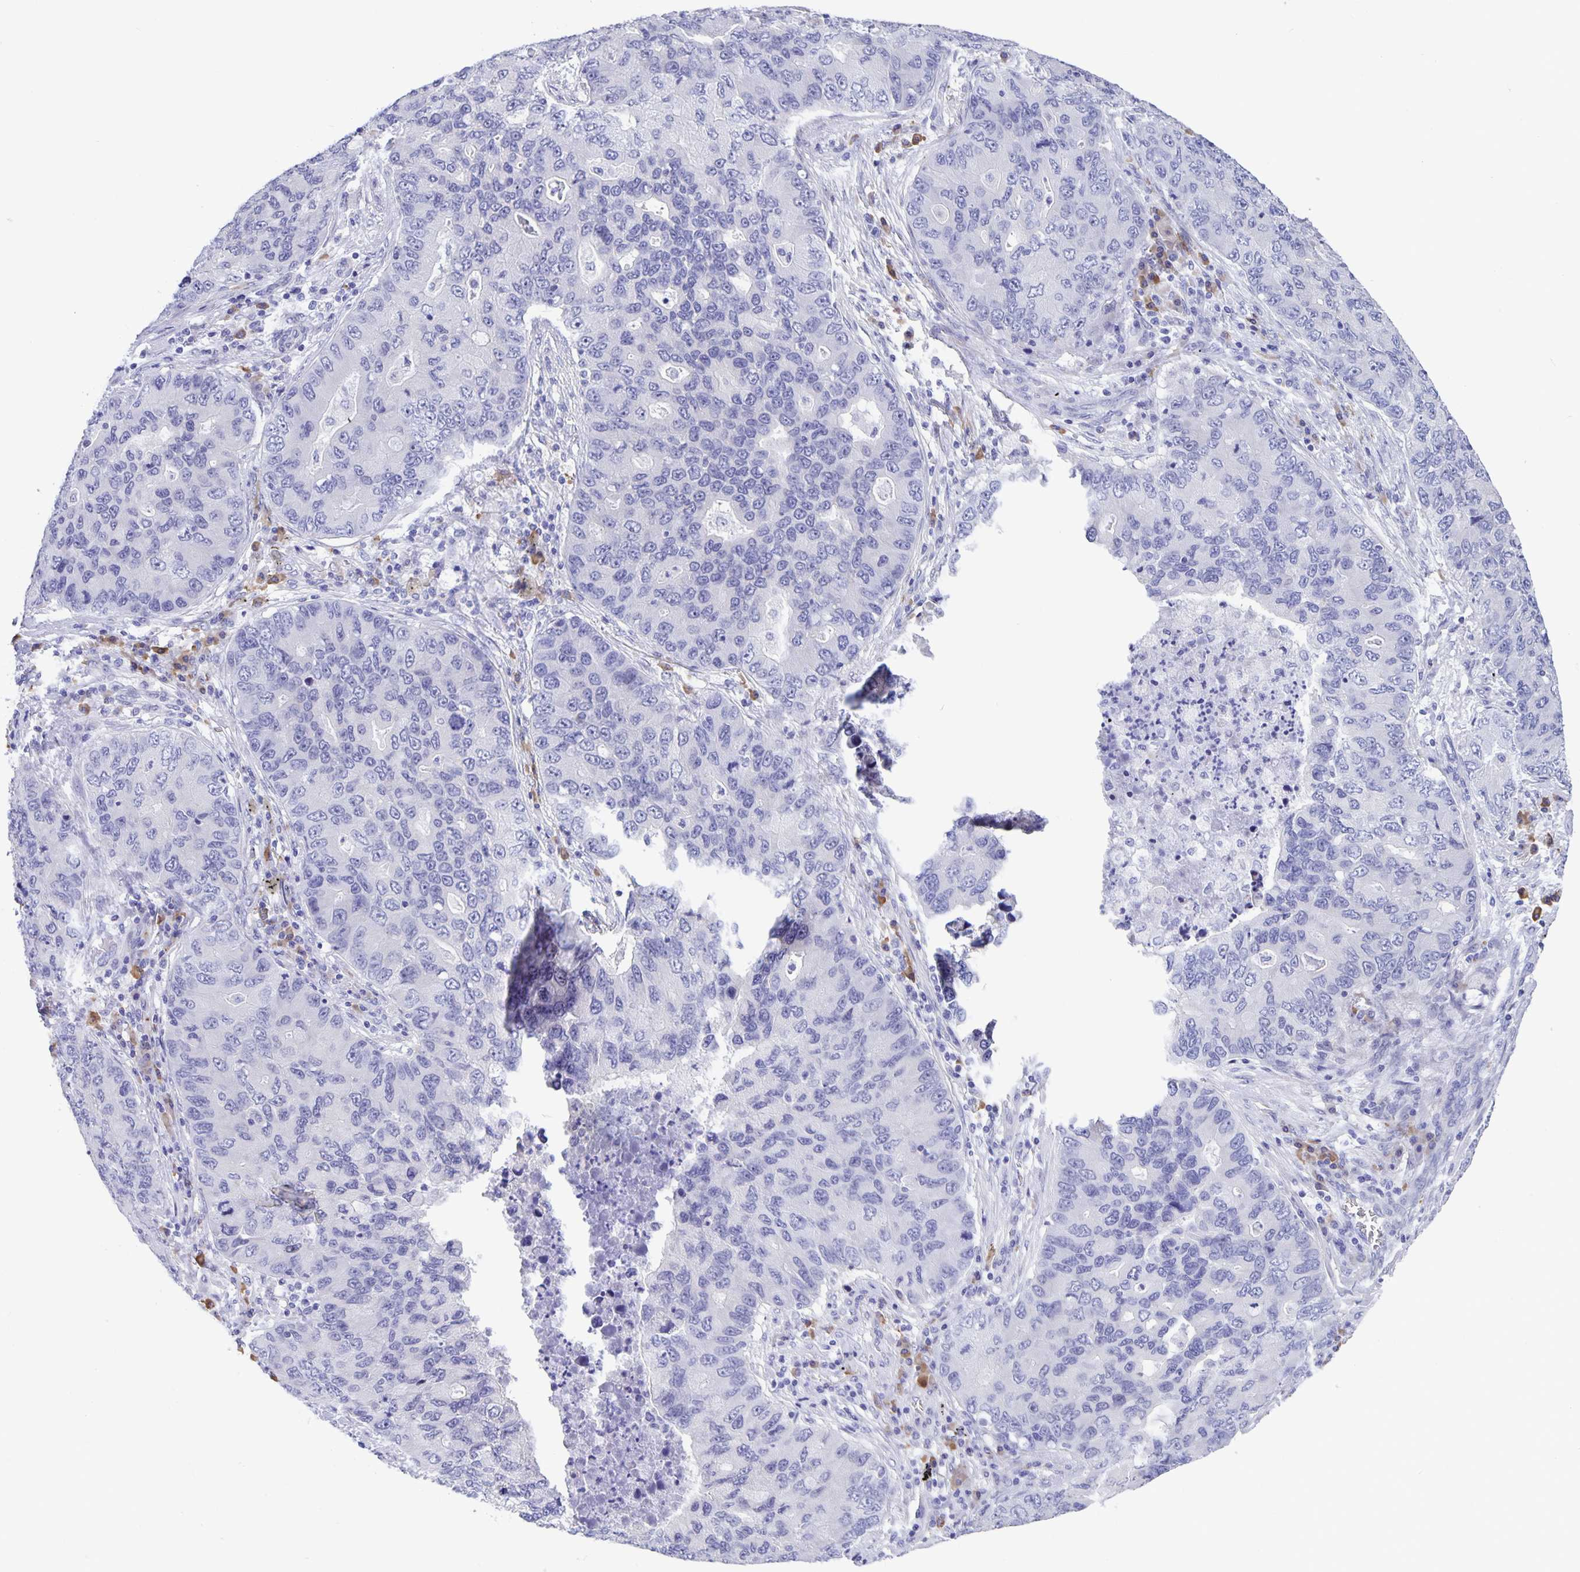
{"staining": {"intensity": "negative", "quantity": "none", "location": "none"}, "tissue": "lung cancer", "cell_type": "Tumor cells", "image_type": "cancer", "snomed": [{"axis": "morphology", "description": "Adenocarcinoma, NOS"}, {"axis": "morphology", "description": "Adenocarcinoma, metastatic, NOS"}, {"axis": "topography", "description": "Lymph node"}, {"axis": "topography", "description": "Lung"}], "caption": "IHC histopathology image of neoplastic tissue: lung cancer stained with DAB shows no significant protein positivity in tumor cells.", "gene": "ERMN", "patient": {"sex": "female", "age": 54}}